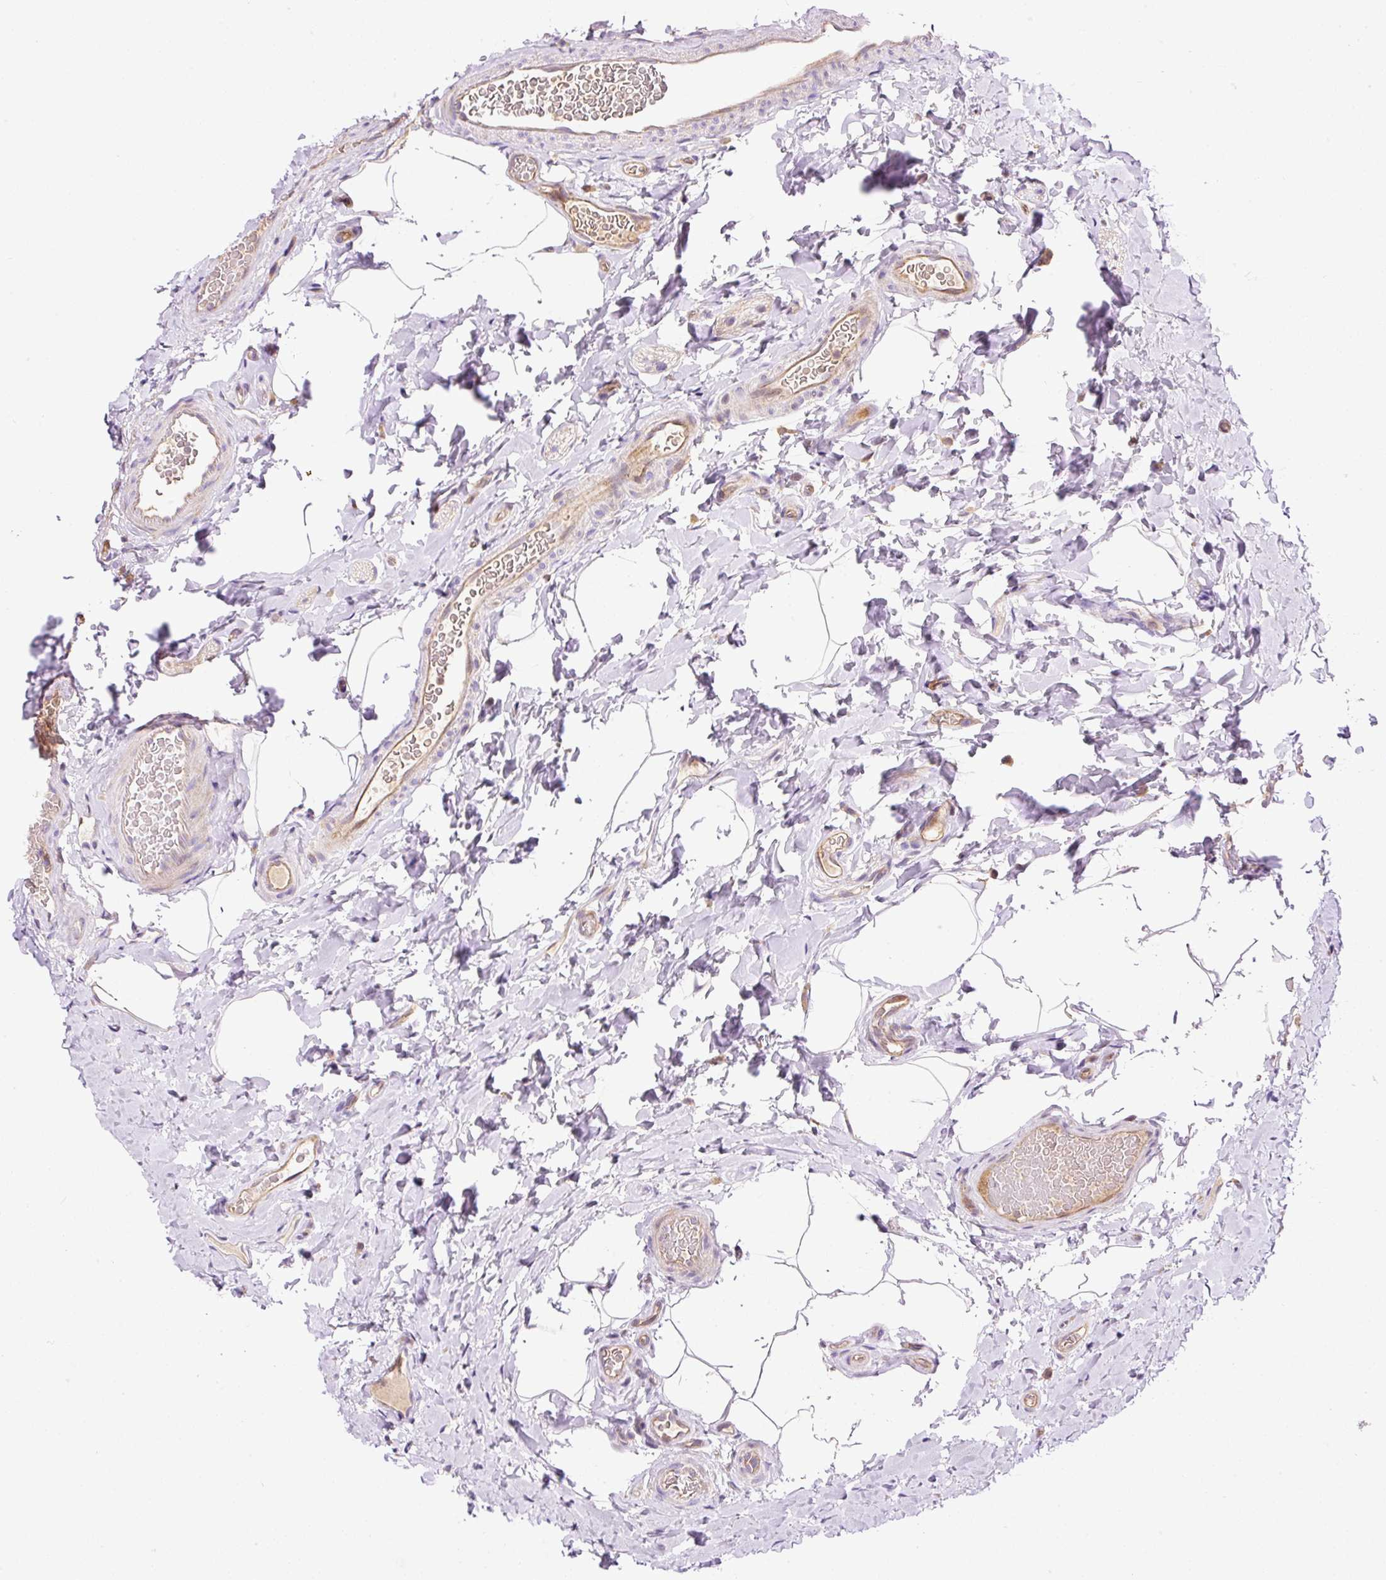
{"staining": {"intensity": "moderate", "quantity": "25%-75%", "location": "cytoplasmic/membranous"}, "tissue": "colon", "cell_type": "Endothelial cells", "image_type": "normal", "snomed": [{"axis": "morphology", "description": "Normal tissue, NOS"}, {"axis": "topography", "description": "Colon"}], "caption": "DAB (3,3'-diaminobenzidine) immunohistochemical staining of normal human colon demonstrates moderate cytoplasmic/membranous protein expression in about 25%-75% of endothelial cells.", "gene": "BOLA3", "patient": {"sex": "male", "age": 46}}